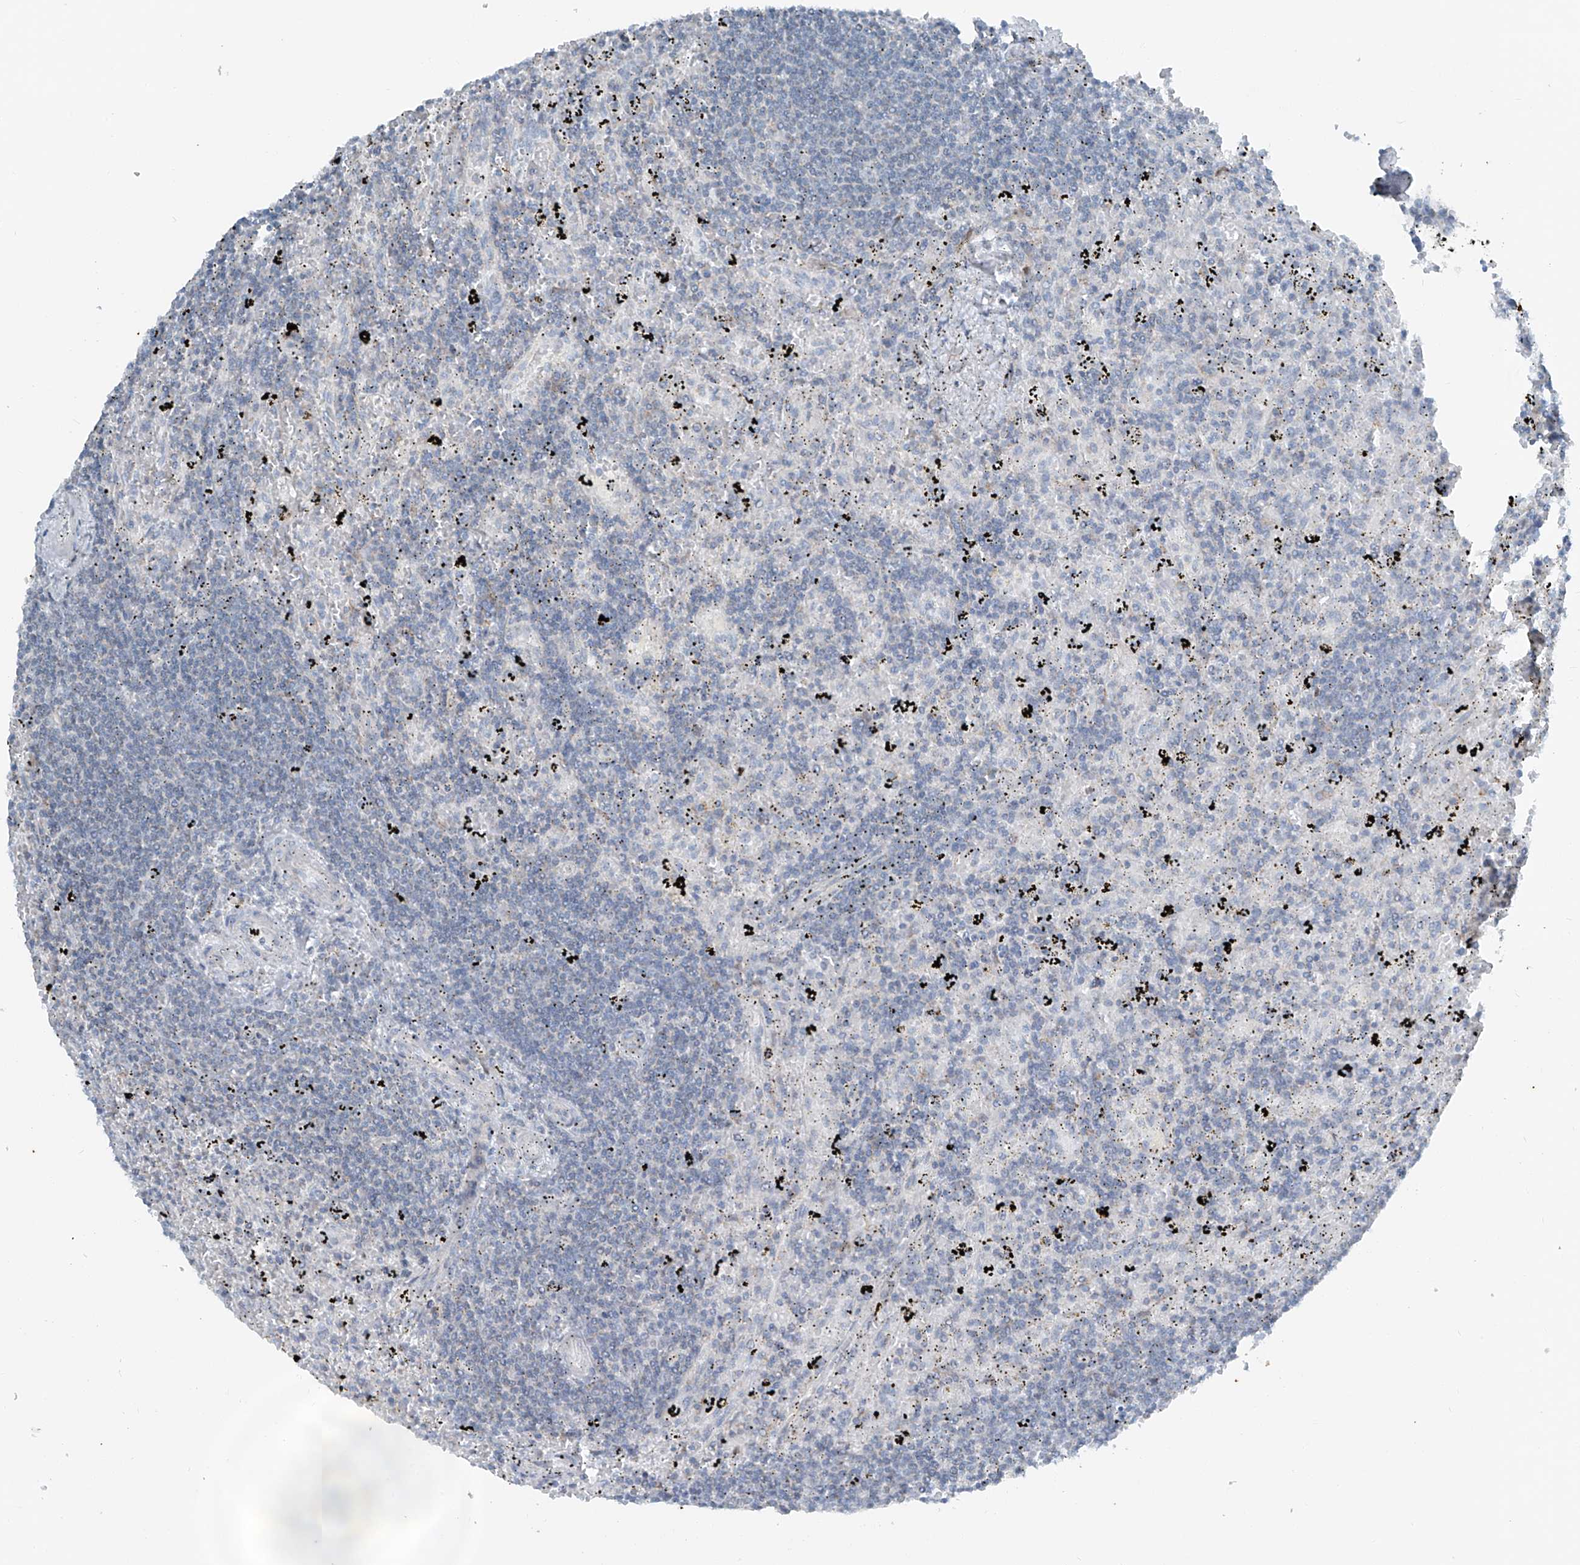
{"staining": {"intensity": "negative", "quantity": "none", "location": "none"}, "tissue": "lymphoma", "cell_type": "Tumor cells", "image_type": "cancer", "snomed": [{"axis": "morphology", "description": "Malignant lymphoma, non-Hodgkin's type, Low grade"}, {"axis": "topography", "description": "Spleen"}], "caption": "Immunohistochemistry image of malignant lymphoma, non-Hodgkin's type (low-grade) stained for a protein (brown), which exhibits no expression in tumor cells. (Brightfield microscopy of DAB immunohistochemistry (IHC) at high magnification).", "gene": "DYRK1B", "patient": {"sex": "male", "age": 76}}